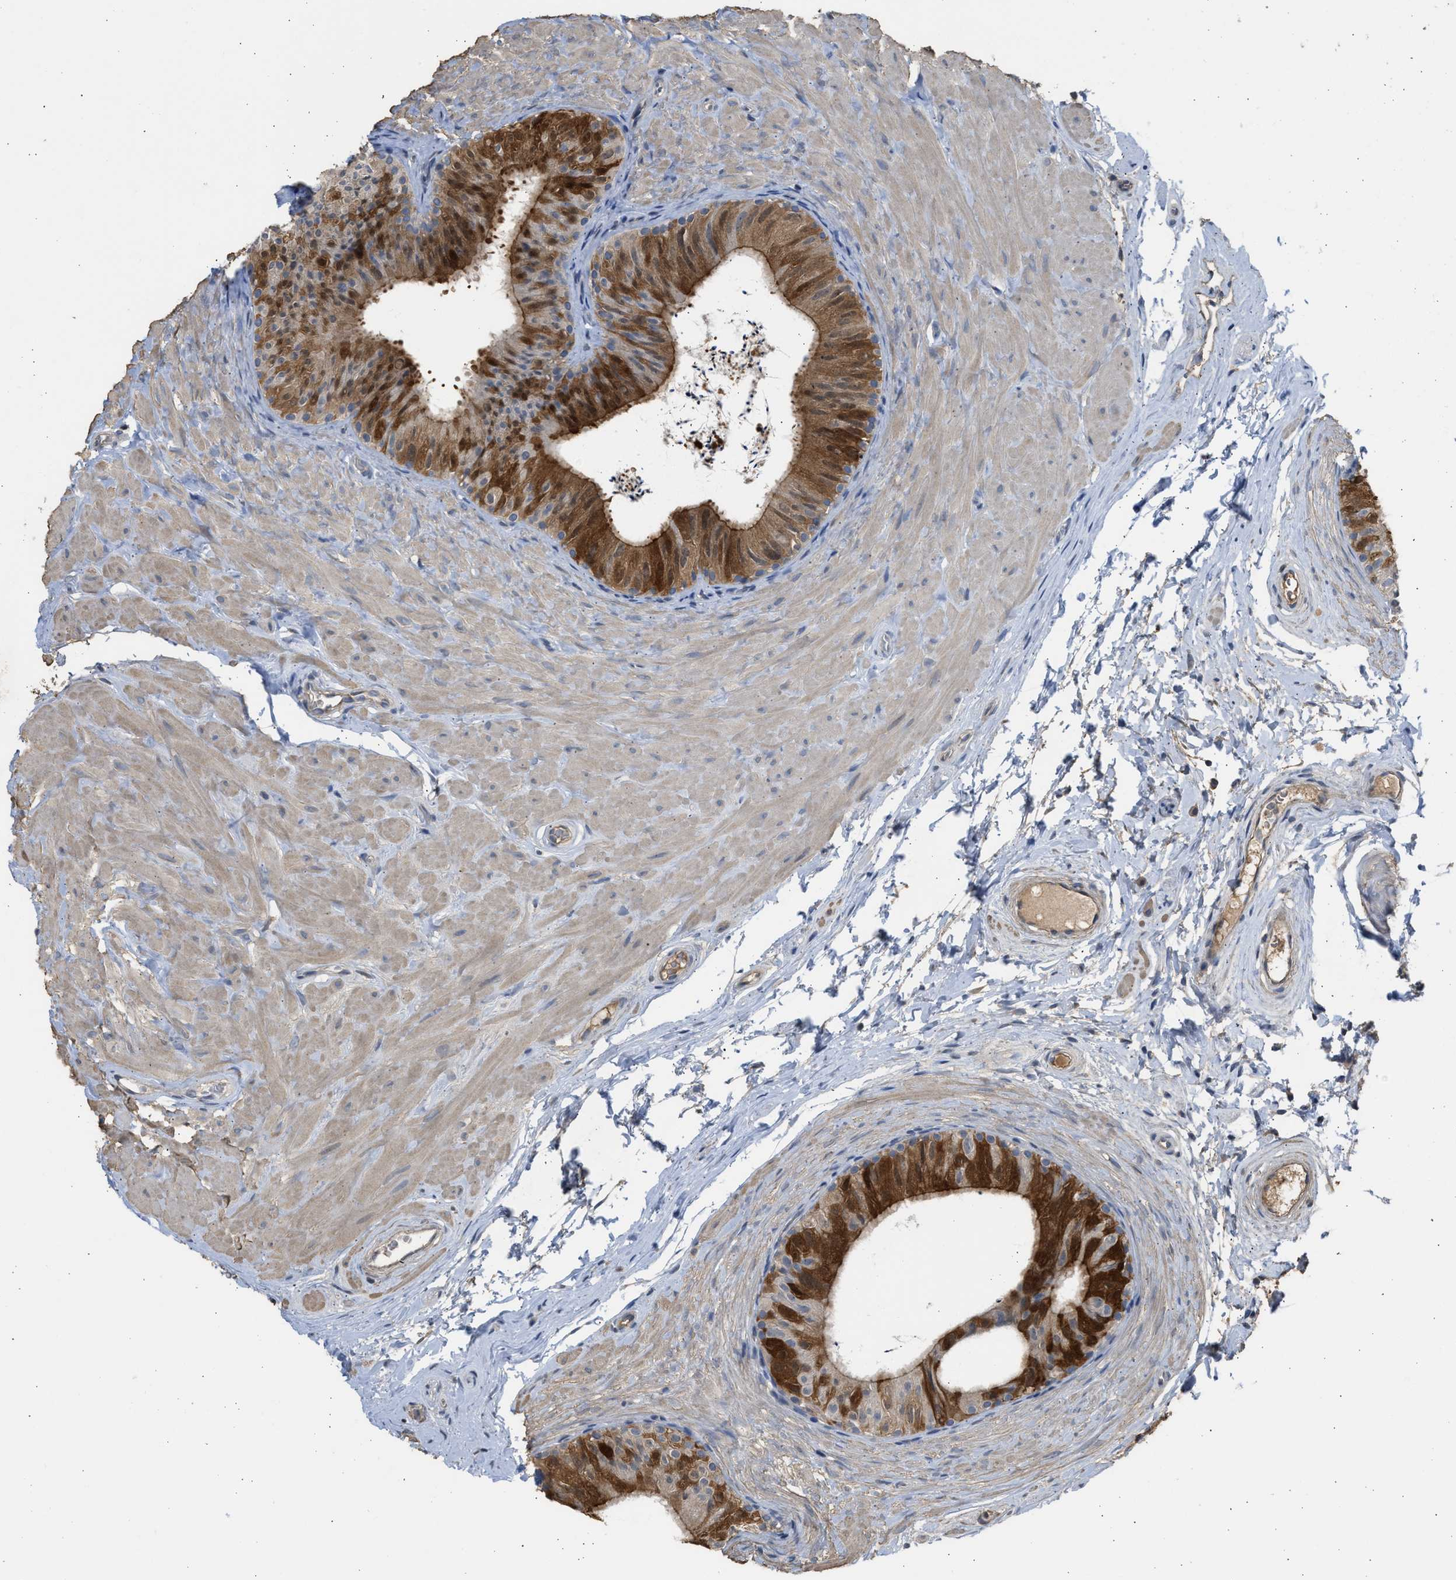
{"staining": {"intensity": "strong", "quantity": "25%-75%", "location": "cytoplasmic/membranous"}, "tissue": "epididymis", "cell_type": "Glandular cells", "image_type": "normal", "snomed": [{"axis": "morphology", "description": "Normal tissue, NOS"}, {"axis": "topography", "description": "Epididymis"}], "caption": "DAB immunohistochemical staining of normal epididymis displays strong cytoplasmic/membranous protein positivity in approximately 25%-75% of glandular cells. (Stains: DAB in brown, nuclei in blue, Microscopy: brightfield microscopy at high magnification).", "gene": "SULT2A1", "patient": {"sex": "male", "age": 34}}